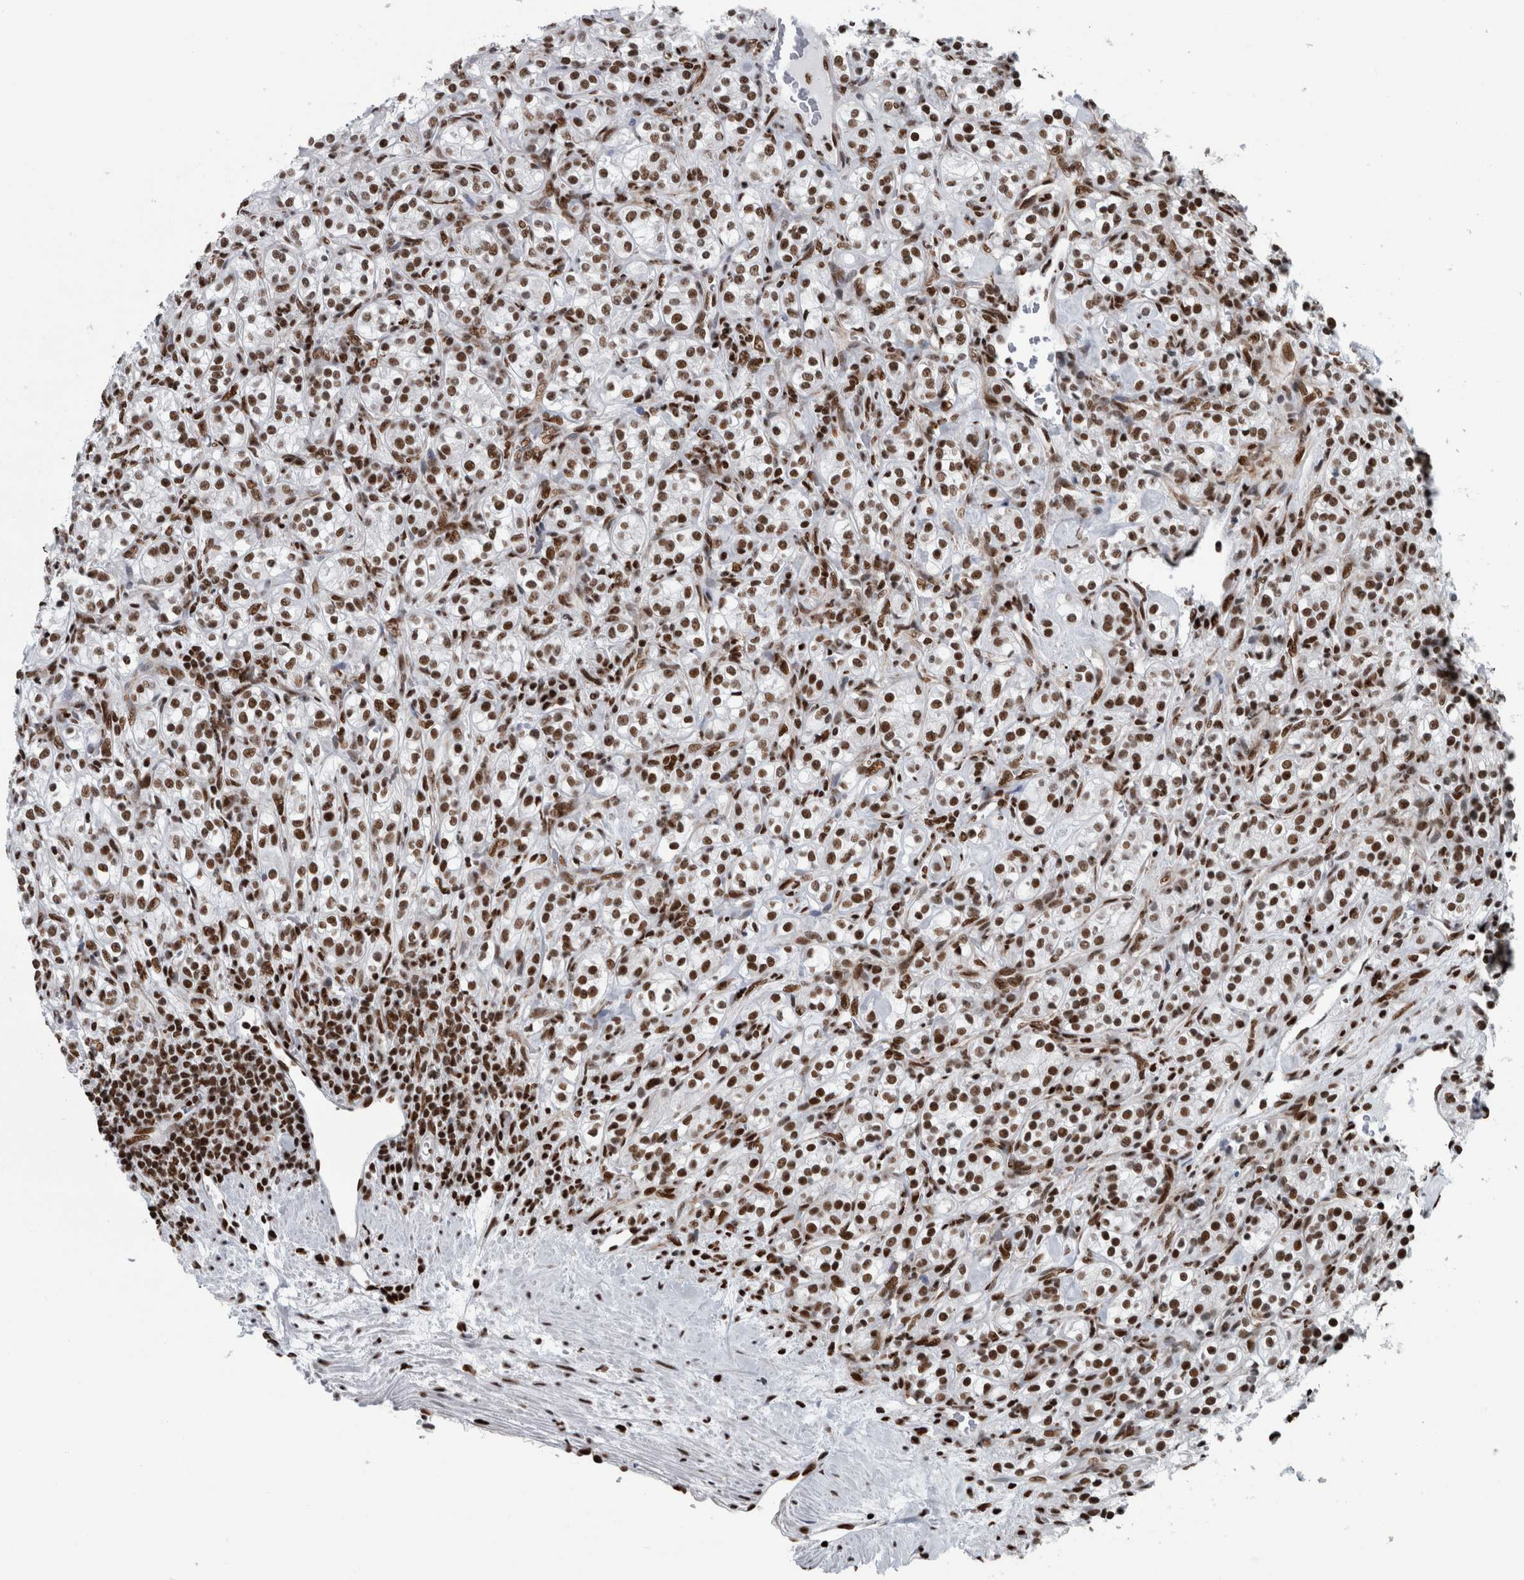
{"staining": {"intensity": "strong", "quantity": ">75%", "location": "nuclear"}, "tissue": "renal cancer", "cell_type": "Tumor cells", "image_type": "cancer", "snomed": [{"axis": "morphology", "description": "Adenocarcinoma, NOS"}, {"axis": "topography", "description": "Kidney"}], "caption": "Immunohistochemistry (IHC) micrograph of renal cancer (adenocarcinoma) stained for a protein (brown), which shows high levels of strong nuclear expression in approximately >75% of tumor cells.", "gene": "DNMT3A", "patient": {"sex": "male", "age": 77}}